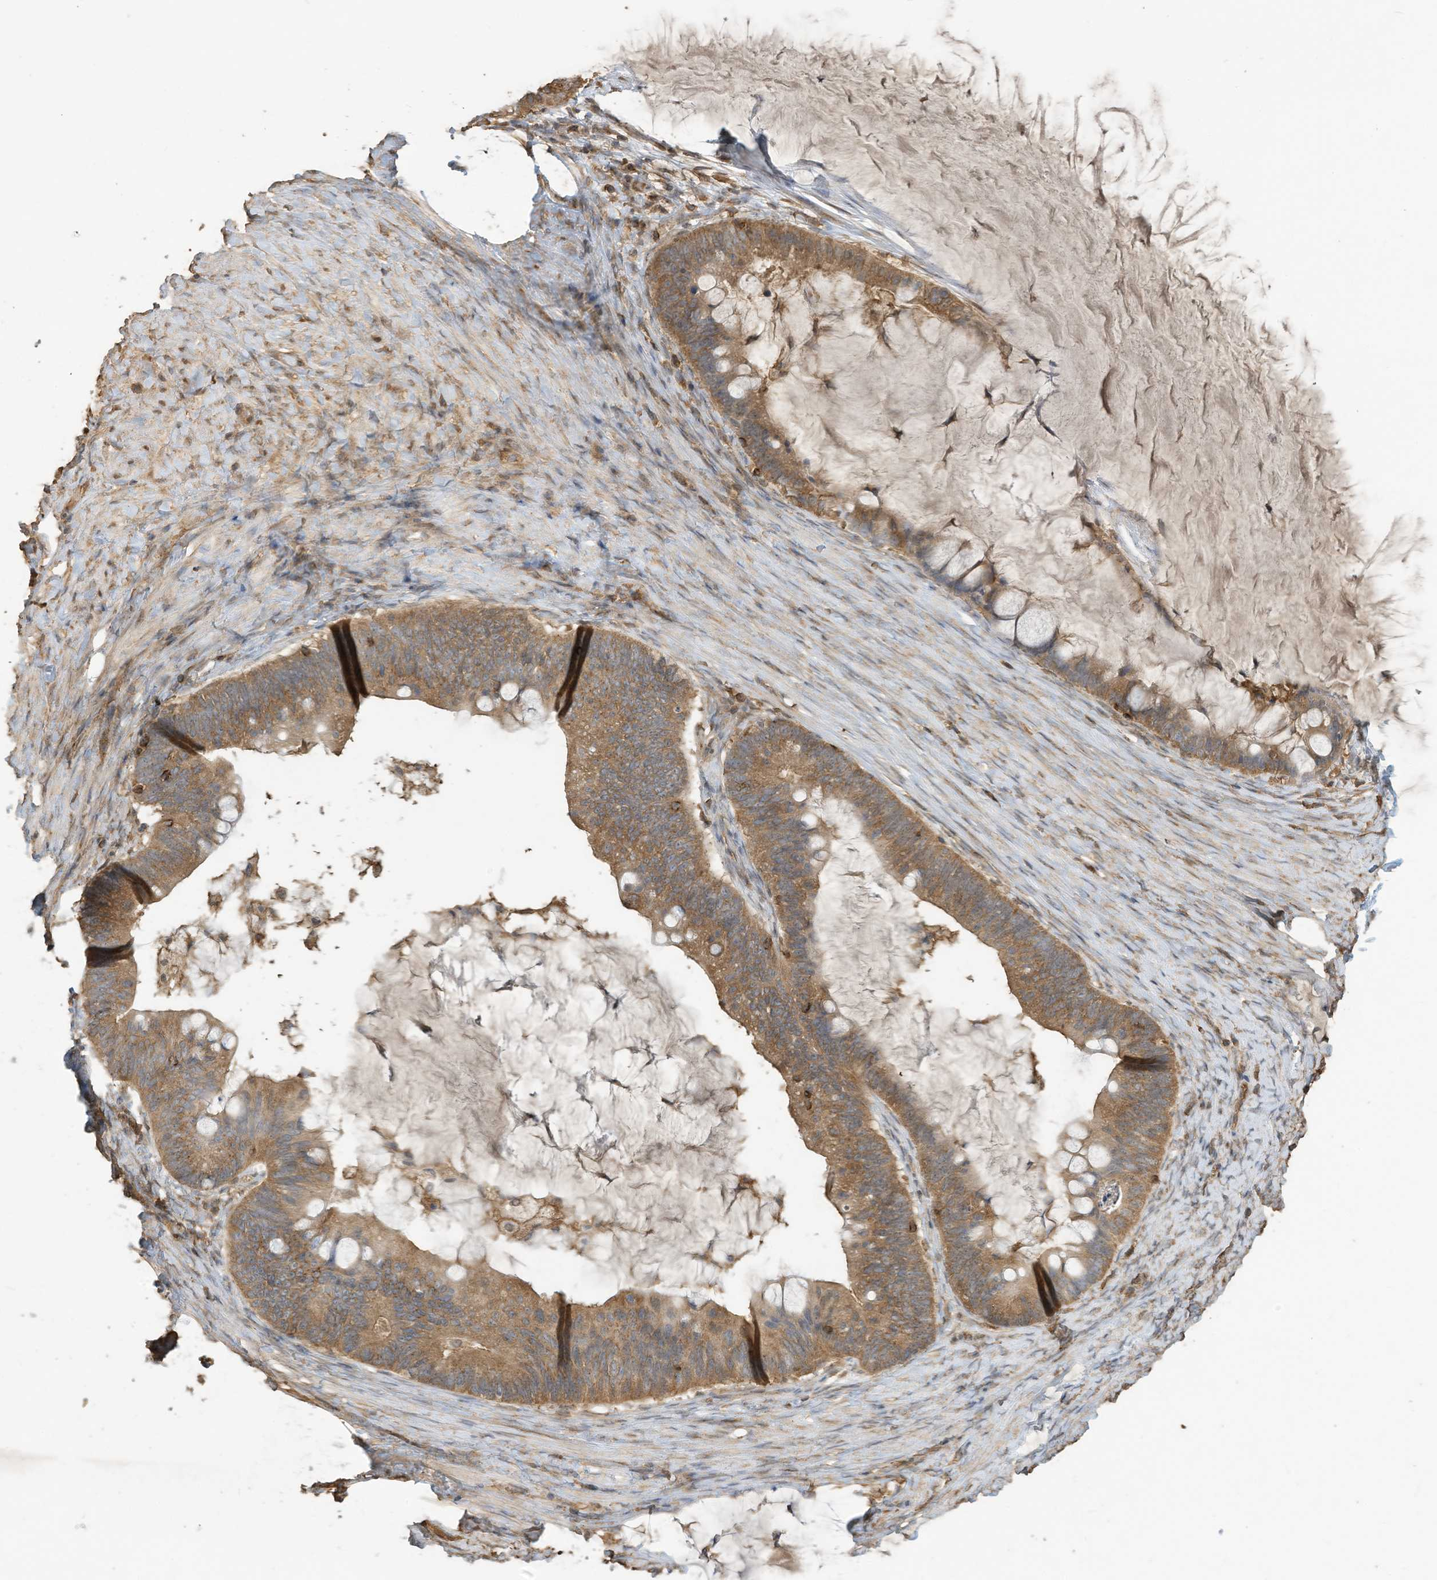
{"staining": {"intensity": "moderate", "quantity": ">75%", "location": "cytoplasmic/membranous"}, "tissue": "ovarian cancer", "cell_type": "Tumor cells", "image_type": "cancer", "snomed": [{"axis": "morphology", "description": "Cystadenocarcinoma, mucinous, NOS"}, {"axis": "topography", "description": "Ovary"}], "caption": "Tumor cells reveal medium levels of moderate cytoplasmic/membranous expression in approximately >75% of cells in human ovarian cancer (mucinous cystadenocarcinoma).", "gene": "COX10", "patient": {"sex": "female", "age": 61}}